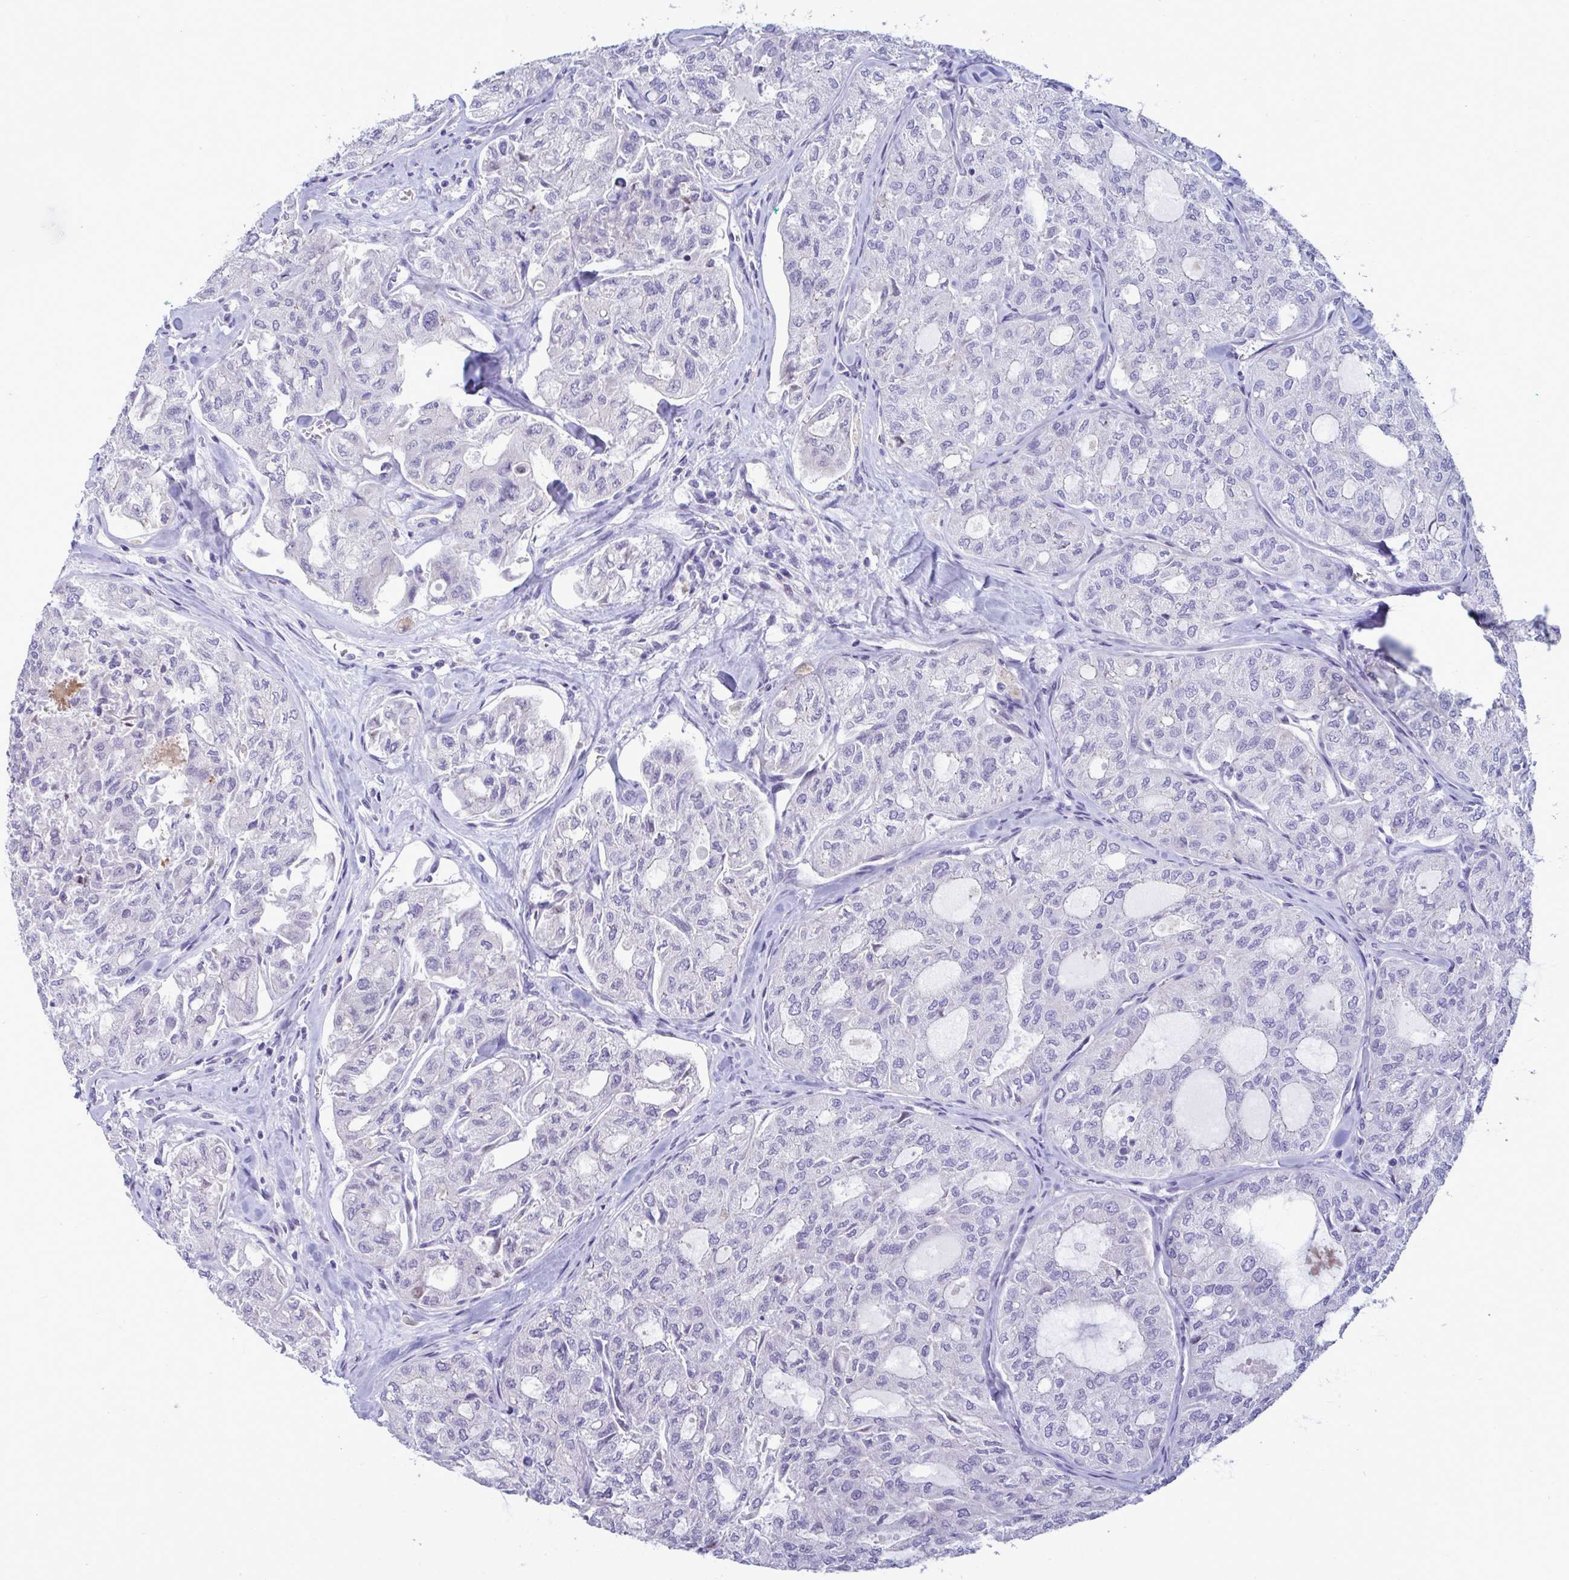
{"staining": {"intensity": "negative", "quantity": "none", "location": "none"}, "tissue": "thyroid cancer", "cell_type": "Tumor cells", "image_type": "cancer", "snomed": [{"axis": "morphology", "description": "Follicular adenoma carcinoma, NOS"}, {"axis": "topography", "description": "Thyroid gland"}], "caption": "Human follicular adenoma carcinoma (thyroid) stained for a protein using IHC demonstrates no staining in tumor cells.", "gene": "TAS2R38", "patient": {"sex": "male", "age": 75}}